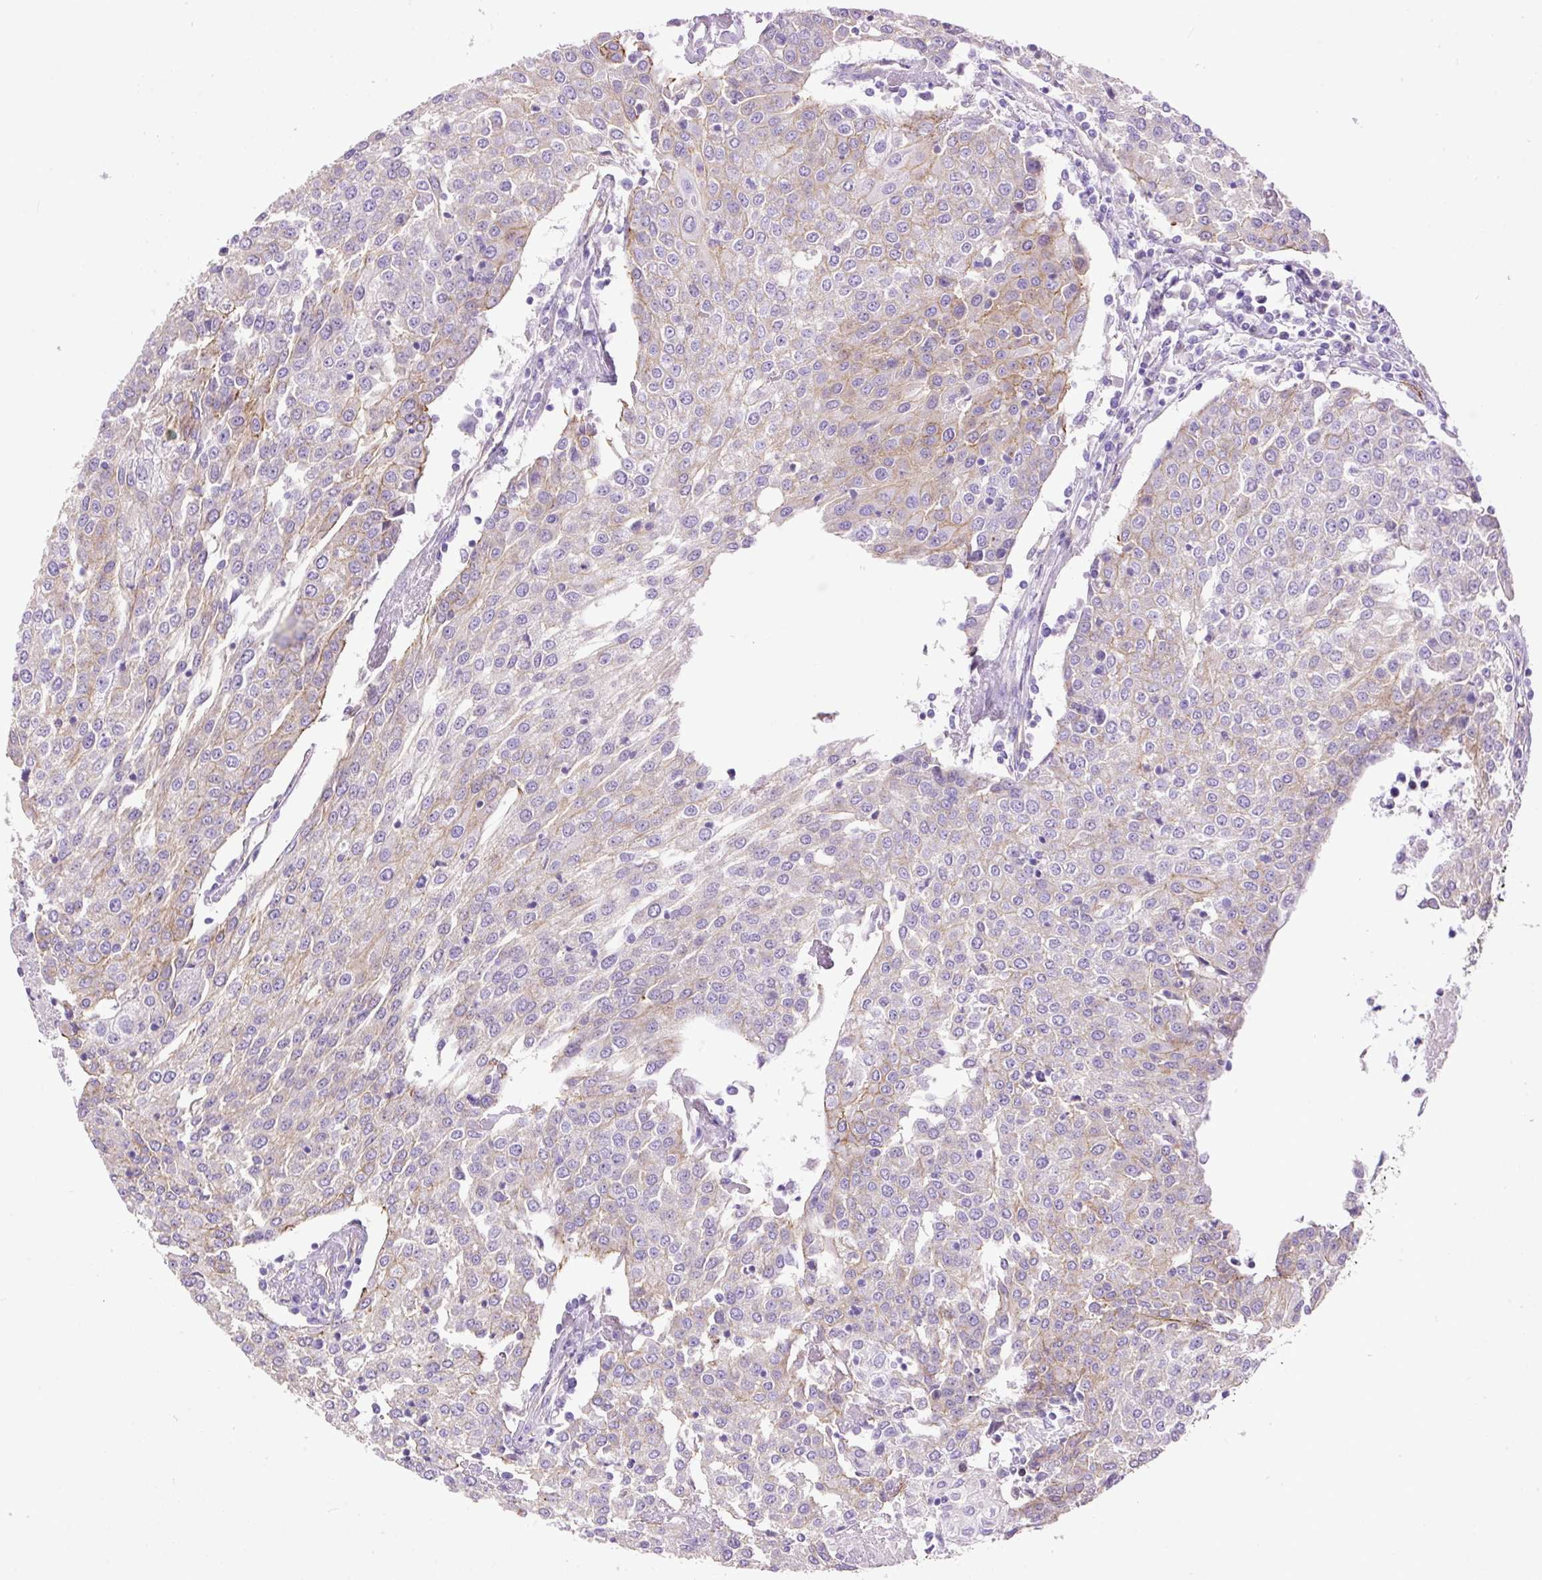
{"staining": {"intensity": "weak", "quantity": "<25%", "location": "cytoplasmic/membranous"}, "tissue": "urothelial cancer", "cell_type": "Tumor cells", "image_type": "cancer", "snomed": [{"axis": "morphology", "description": "Urothelial carcinoma, High grade"}, {"axis": "topography", "description": "Urinary bladder"}], "caption": "Human urothelial carcinoma (high-grade) stained for a protein using immunohistochemistry (IHC) exhibits no positivity in tumor cells.", "gene": "MAGEB16", "patient": {"sex": "female", "age": 85}}